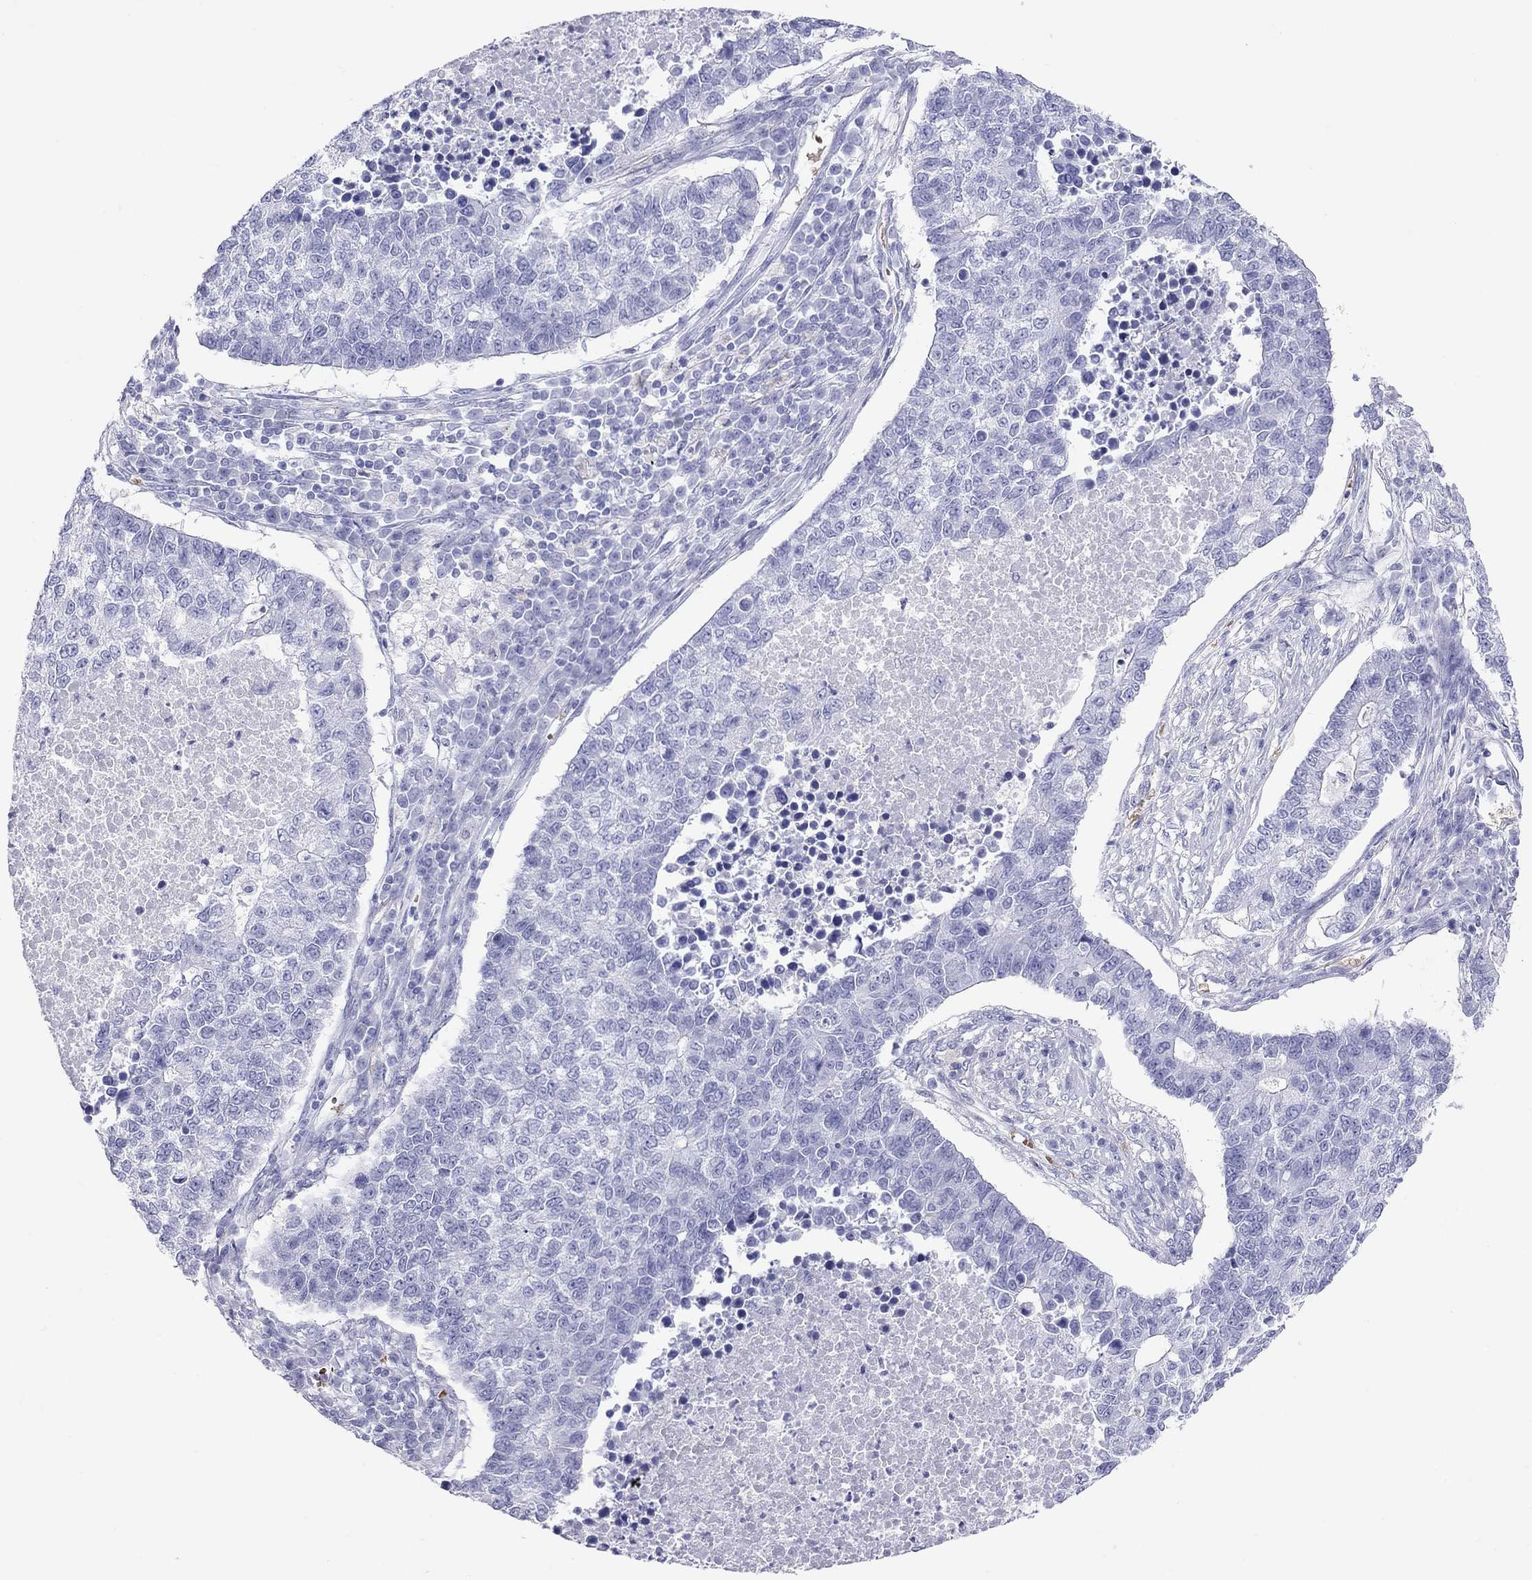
{"staining": {"intensity": "negative", "quantity": "none", "location": "none"}, "tissue": "lung cancer", "cell_type": "Tumor cells", "image_type": "cancer", "snomed": [{"axis": "morphology", "description": "Adenocarcinoma, NOS"}, {"axis": "topography", "description": "Lung"}], "caption": "This is an immunohistochemistry (IHC) photomicrograph of lung cancer (adenocarcinoma). There is no positivity in tumor cells.", "gene": "PTPRN", "patient": {"sex": "male", "age": 57}}